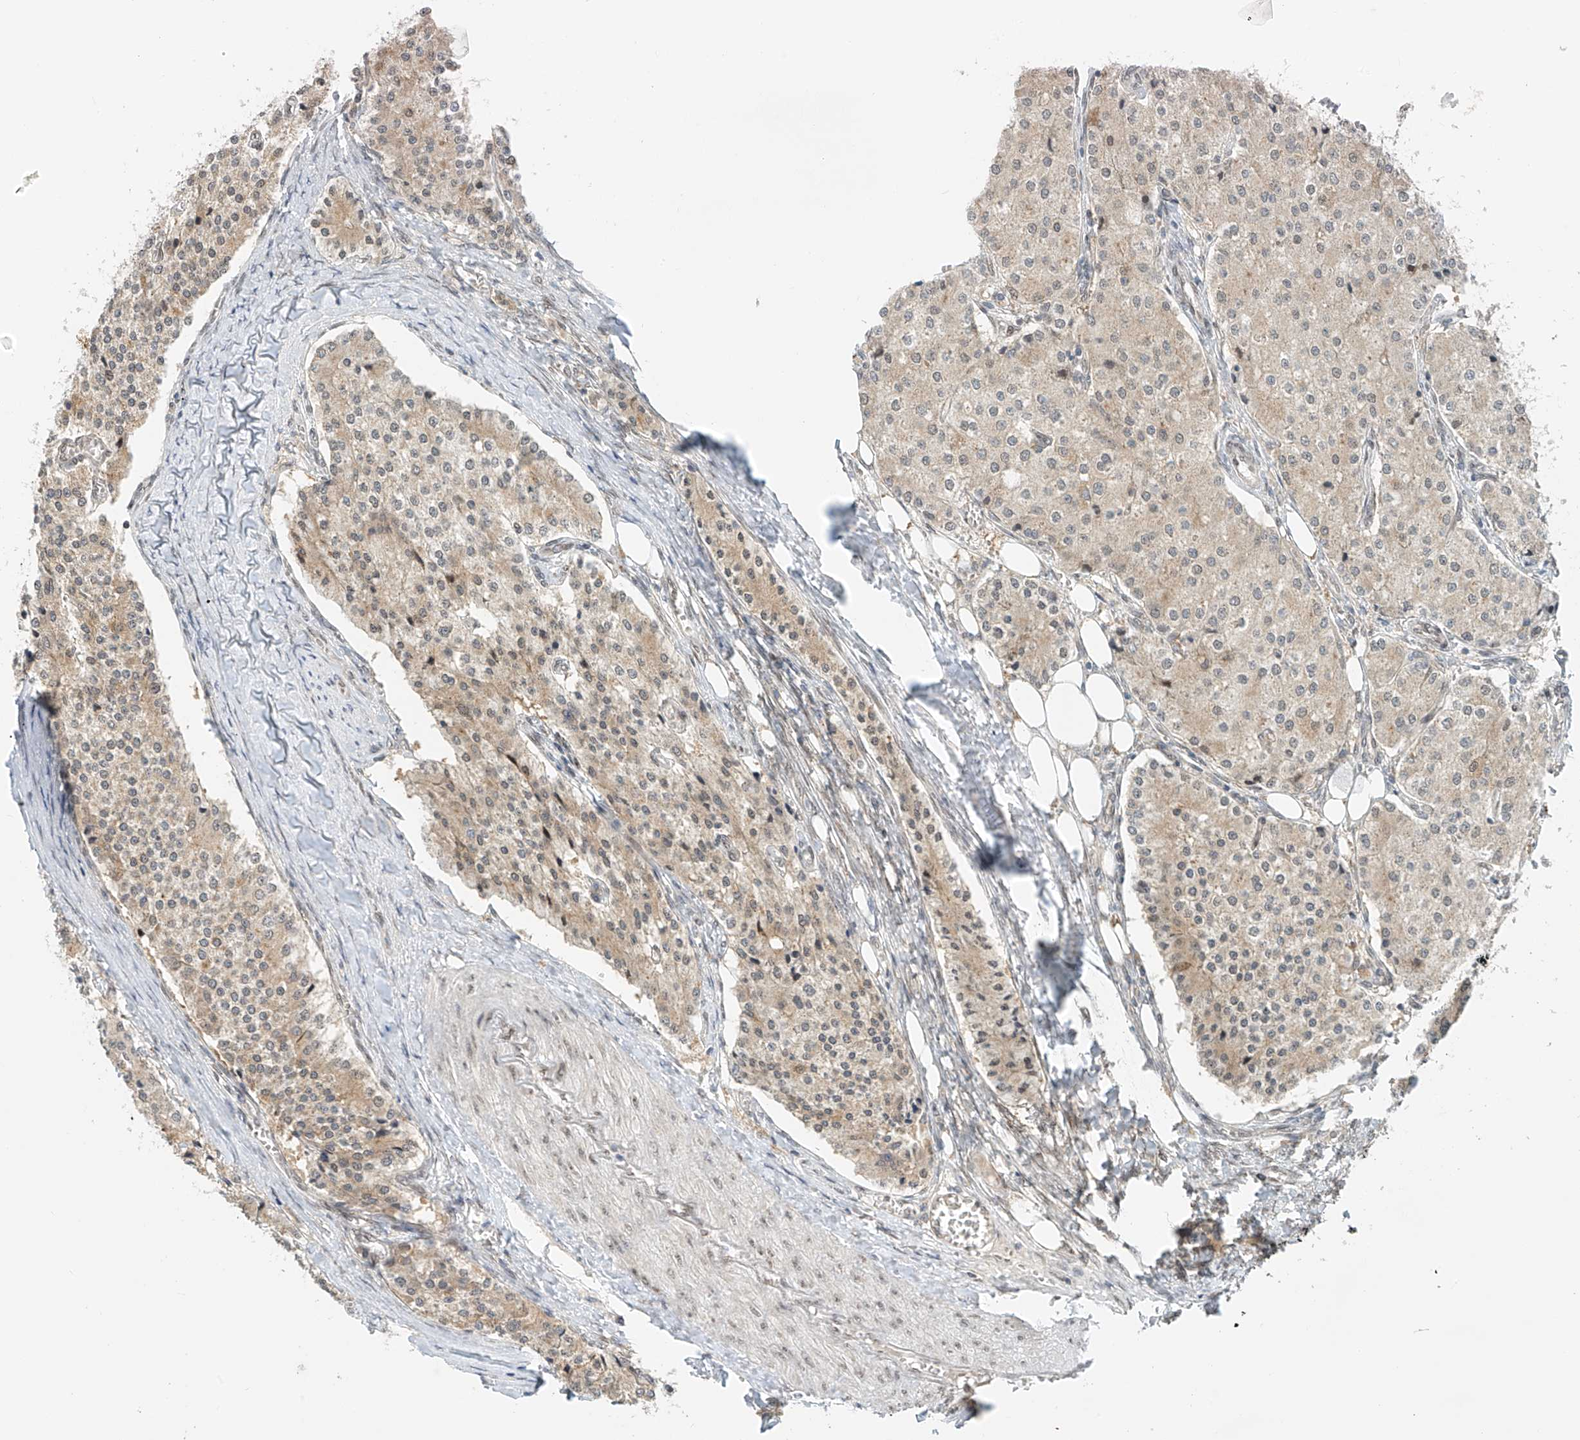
{"staining": {"intensity": "weak", "quantity": "25%-75%", "location": "cytoplasmic/membranous"}, "tissue": "carcinoid", "cell_type": "Tumor cells", "image_type": "cancer", "snomed": [{"axis": "morphology", "description": "Carcinoid, malignant, NOS"}, {"axis": "topography", "description": "Colon"}], "caption": "About 25%-75% of tumor cells in carcinoid exhibit weak cytoplasmic/membranous protein positivity as visualized by brown immunohistochemical staining.", "gene": "STARD9", "patient": {"sex": "female", "age": 52}}